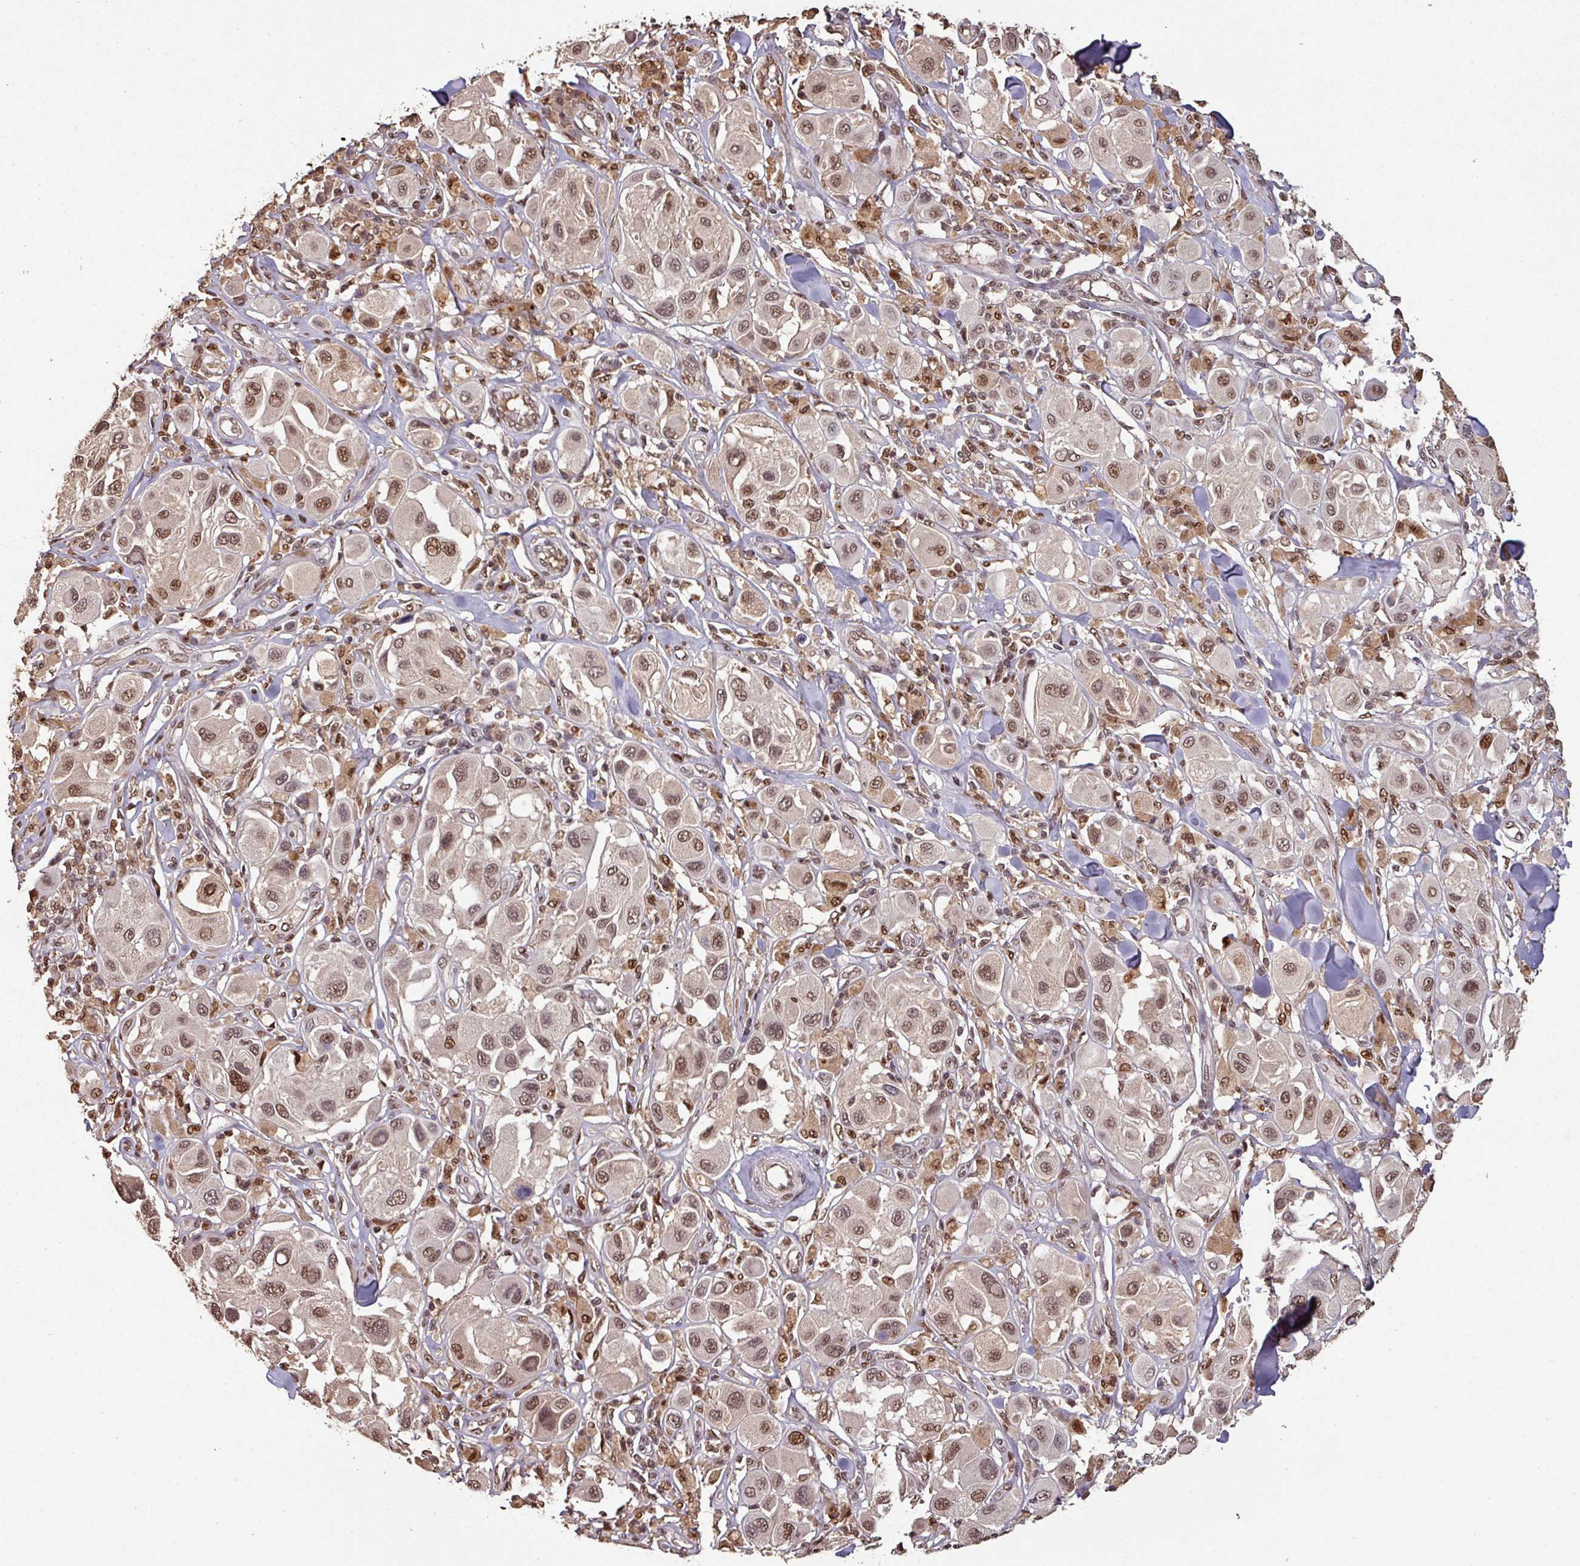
{"staining": {"intensity": "moderate", "quantity": ">75%", "location": "nuclear"}, "tissue": "melanoma", "cell_type": "Tumor cells", "image_type": "cancer", "snomed": [{"axis": "morphology", "description": "Malignant melanoma, Metastatic site"}, {"axis": "topography", "description": "Skin"}], "caption": "A brown stain highlights moderate nuclear expression of a protein in malignant melanoma (metastatic site) tumor cells.", "gene": "POLD1", "patient": {"sex": "male", "age": 41}}